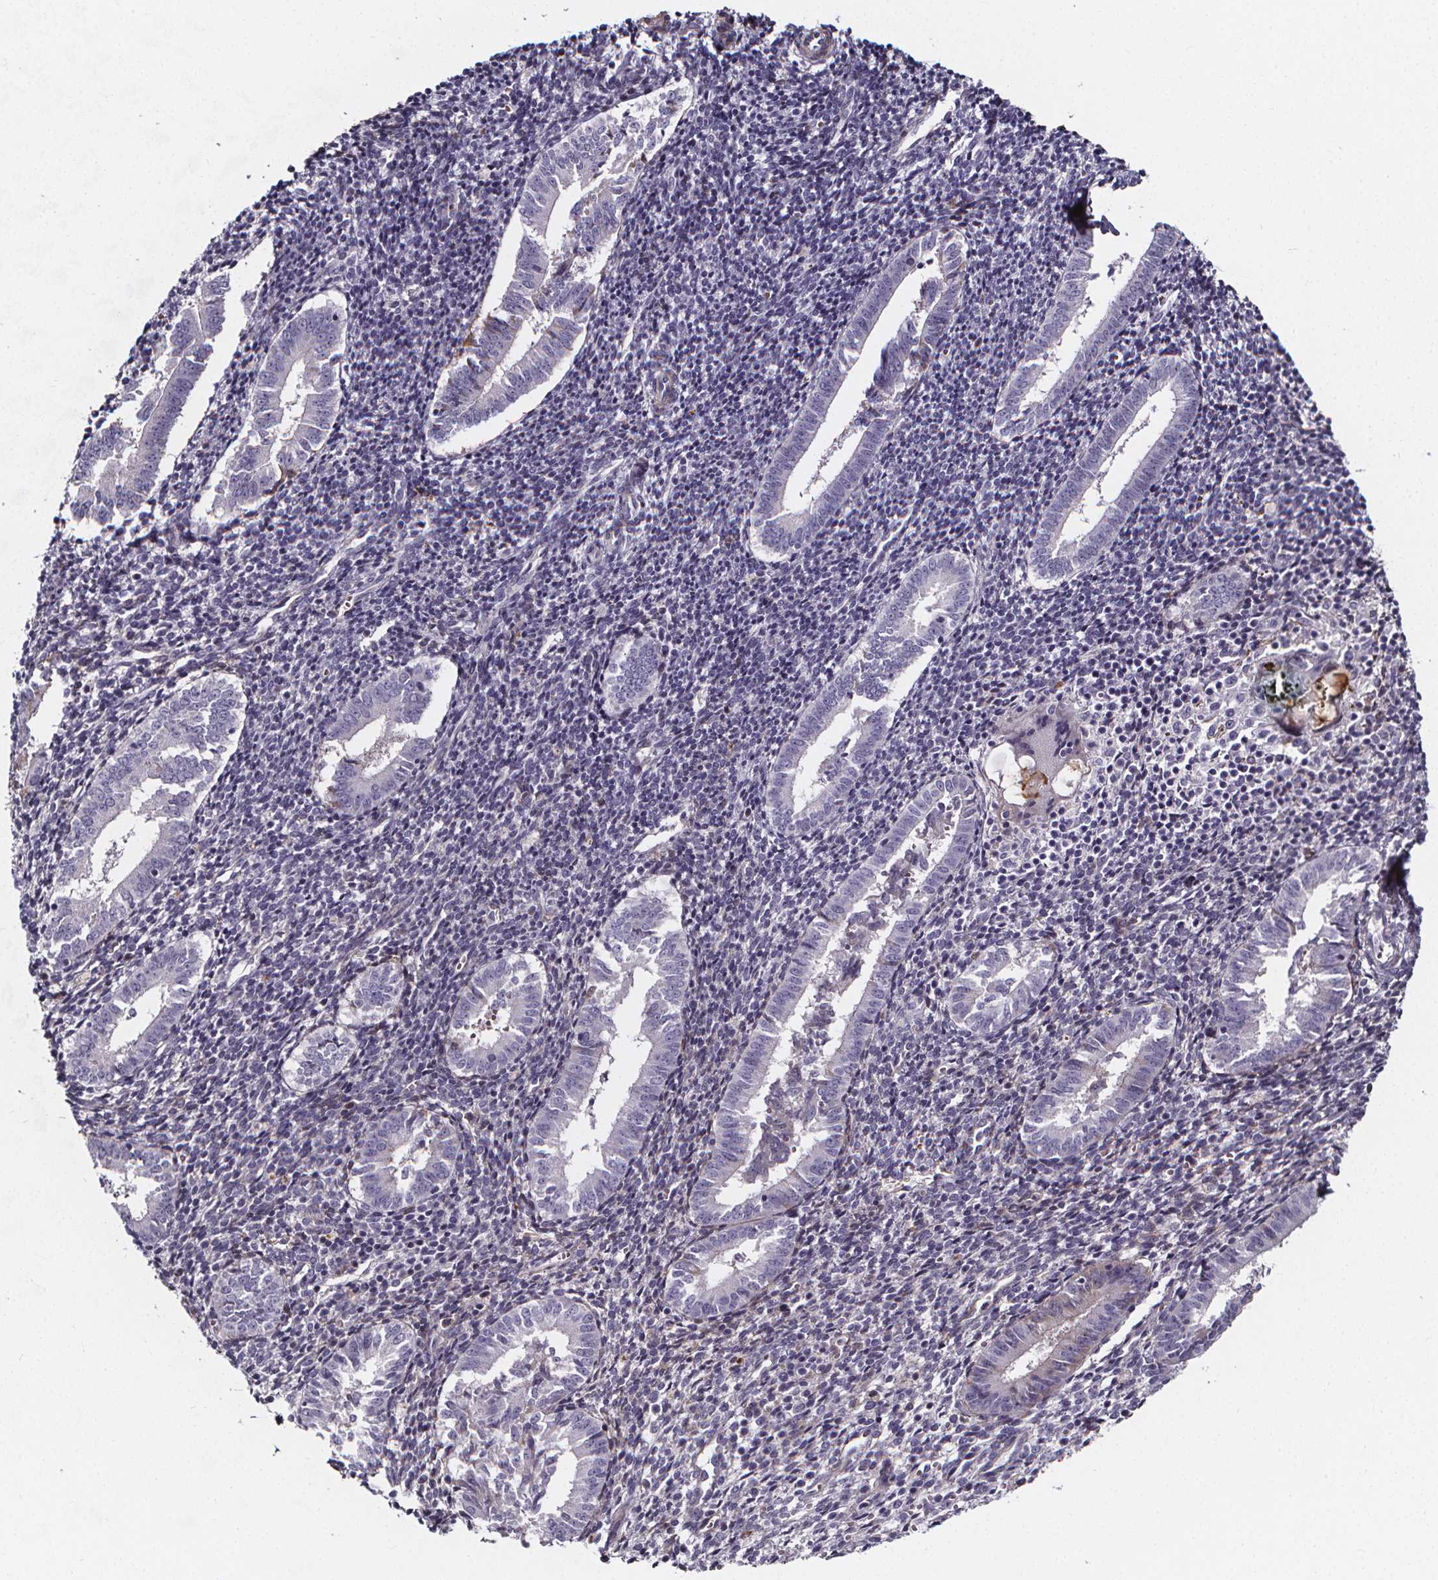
{"staining": {"intensity": "negative", "quantity": "none", "location": "none"}, "tissue": "endometrium", "cell_type": "Cells in endometrial stroma", "image_type": "normal", "snomed": [{"axis": "morphology", "description": "Normal tissue, NOS"}, {"axis": "topography", "description": "Endometrium"}], "caption": "Cells in endometrial stroma show no significant protein expression in unremarkable endometrium. Nuclei are stained in blue.", "gene": "AEBP1", "patient": {"sex": "female", "age": 25}}